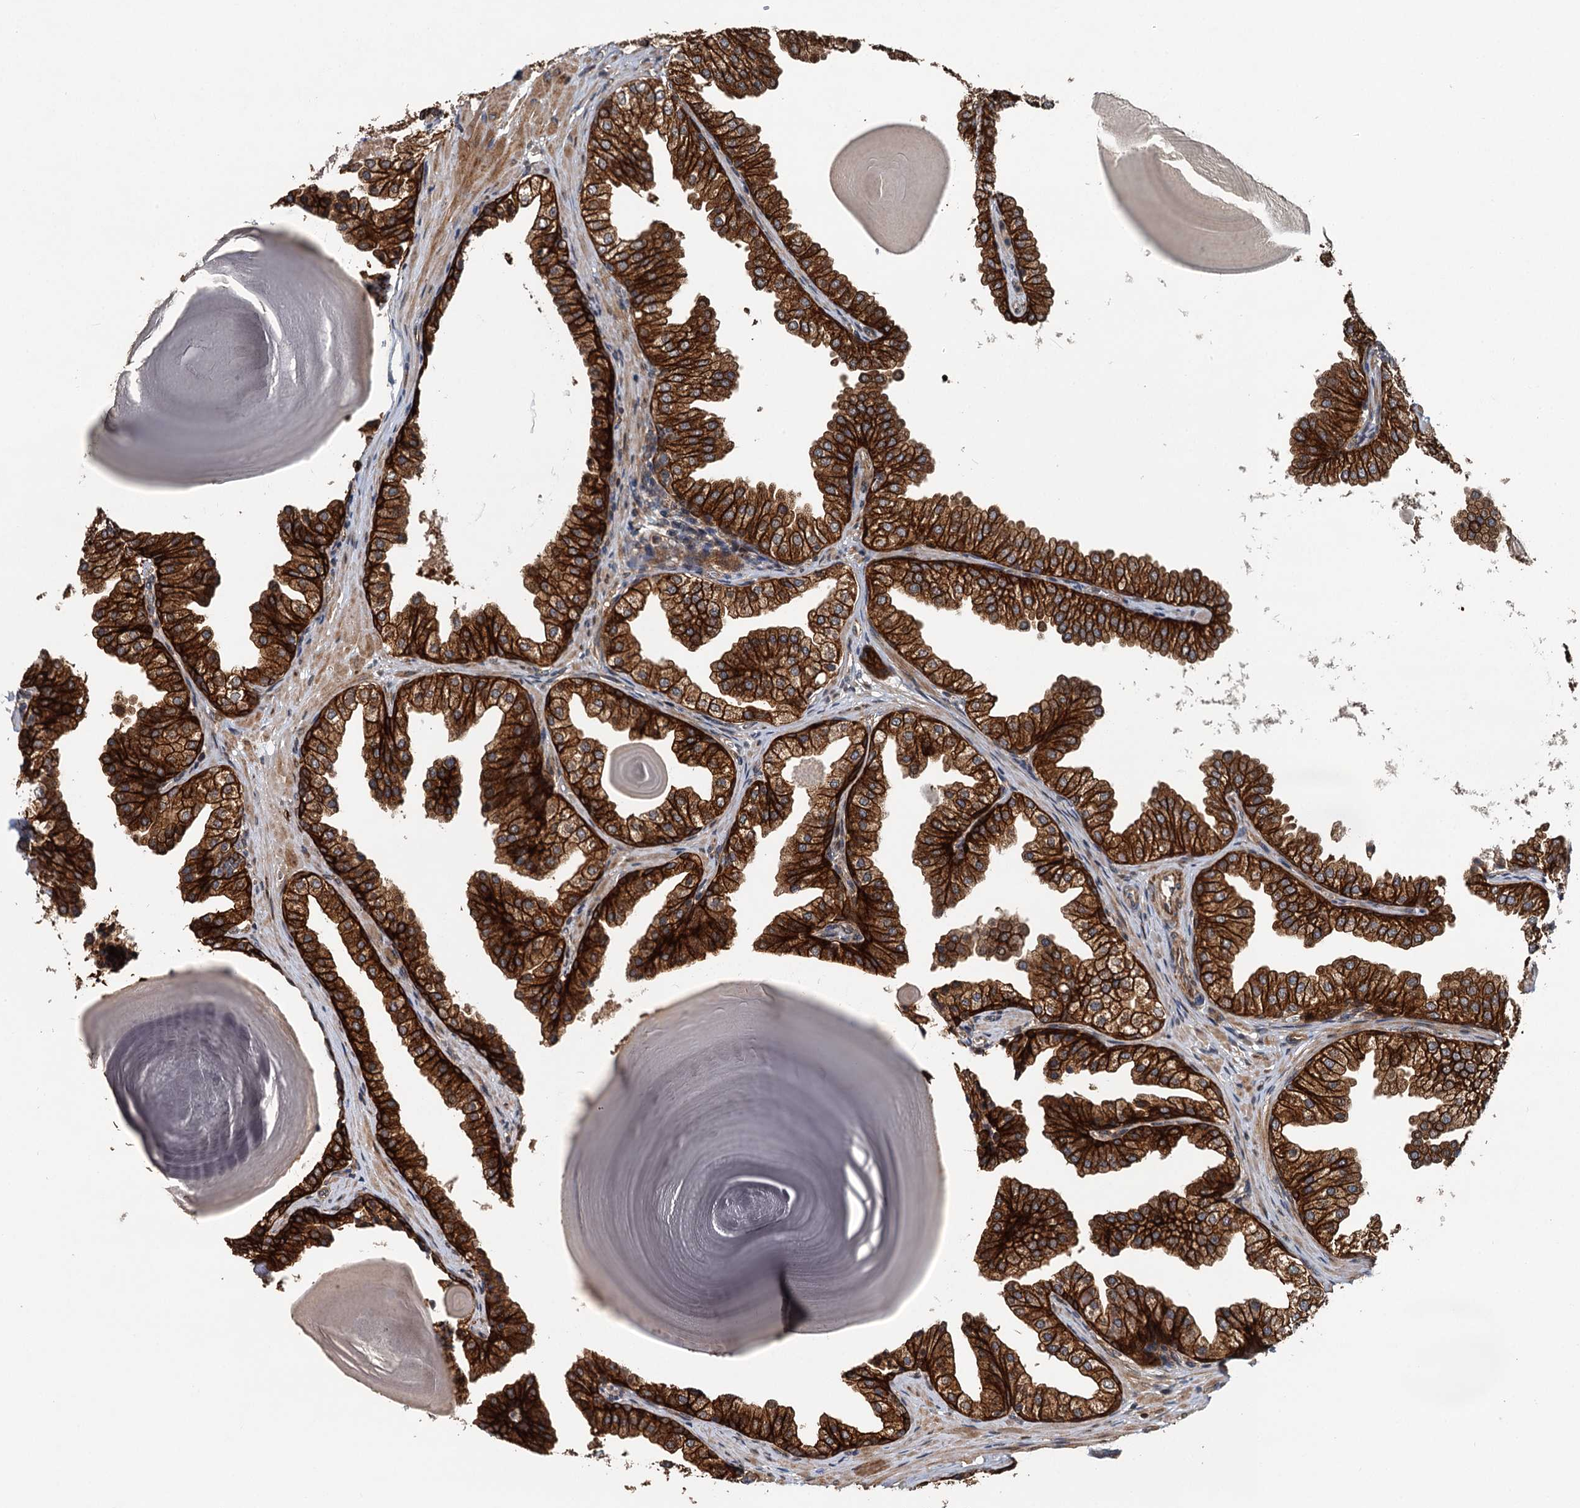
{"staining": {"intensity": "strong", "quantity": ">75%", "location": "cytoplasmic/membranous"}, "tissue": "prostate", "cell_type": "Glandular cells", "image_type": "normal", "snomed": [{"axis": "morphology", "description": "Normal tissue, NOS"}, {"axis": "topography", "description": "Prostate"}], "caption": "This photomicrograph shows immunohistochemistry staining of normal human prostate, with high strong cytoplasmic/membranous positivity in approximately >75% of glandular cells.", "gene": "LRRK2", "patient": {"sex": "male", "age": 48}}